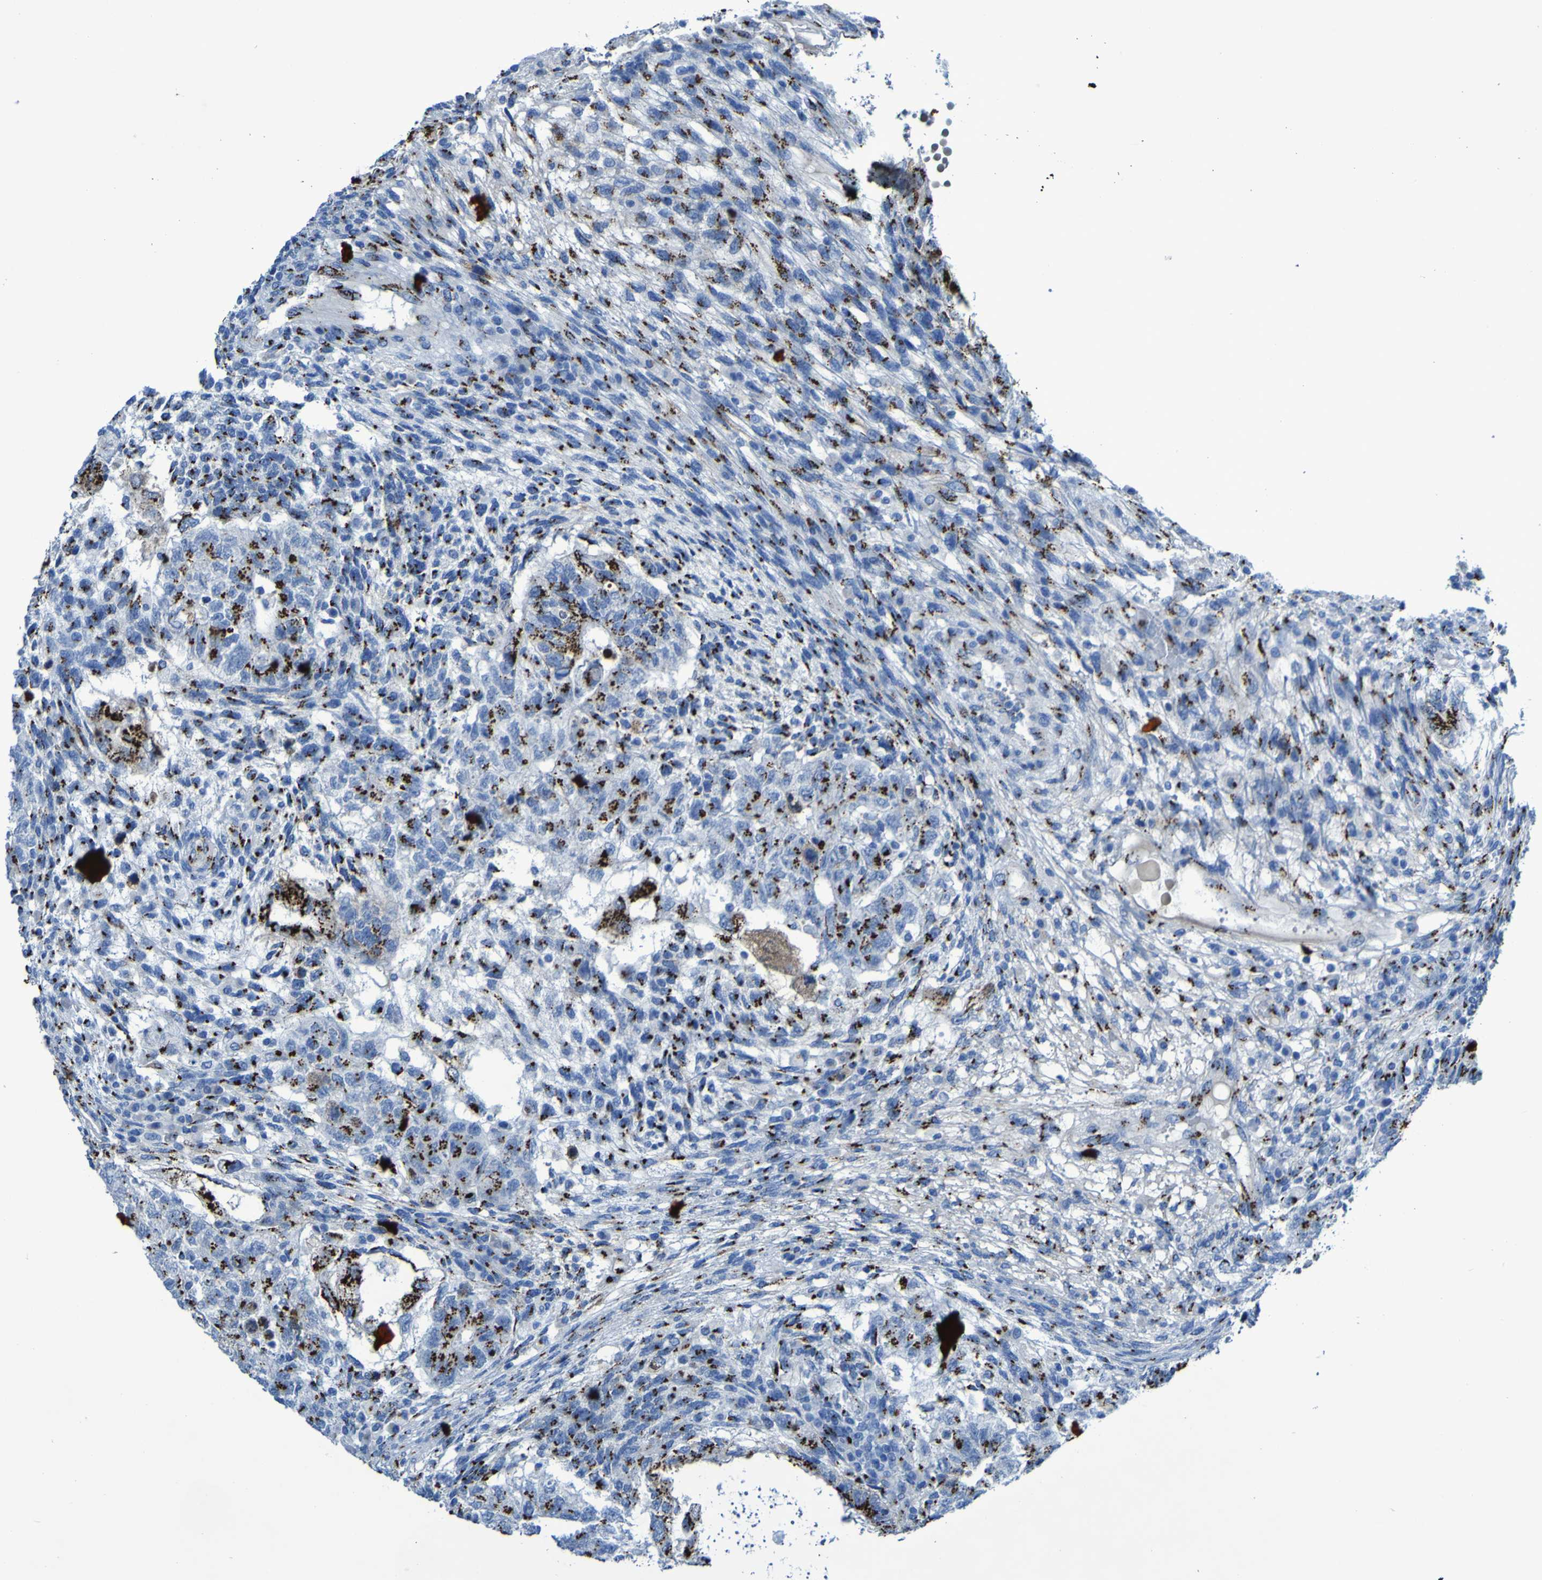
{"staining": {"intensity": "strong", "quantity": ">75%", "location": "cytoplasmic/membranous"}, "tissue": "testis cancer", "cell_type": "Tumor cells", "image_type": "cancer", "snomed": [{"axis": "morphology", "description": "Normal tissue, NOS"}, {"axis": "morphology", "description": "Carcinoma, Embryonal, NOS"}, {"axis": "topography", "description": "Testis"}], "caption": "High-power microscopy captured an immunohistochemistry (IHC) image of testis embryonal carcinoma, revealing strong cytoplasmic/membranous expression in approximately >75% of tumor cells.", "gene": "GOLM1", "patient": {"sex": "male", "age": 36}}